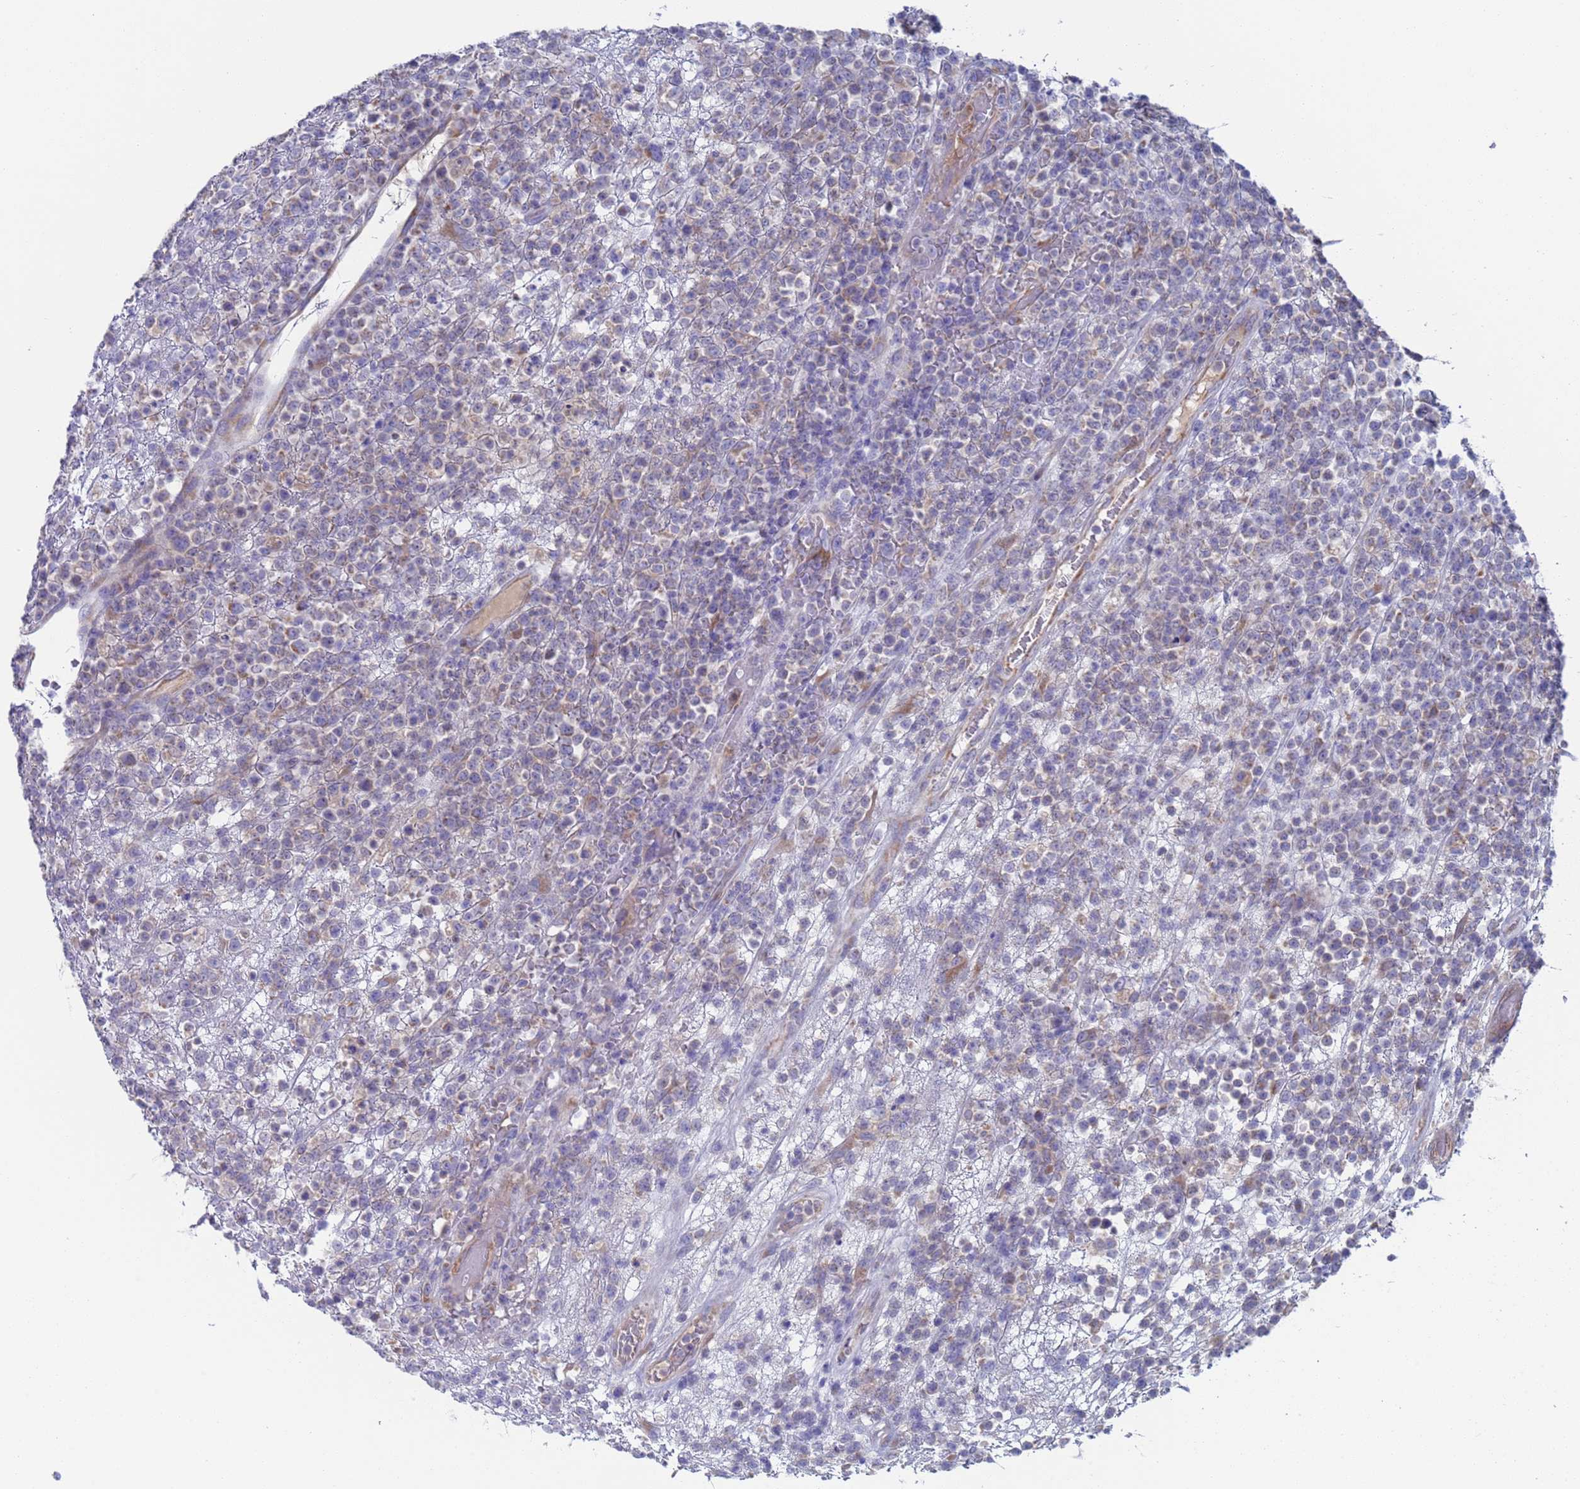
{"staining": {"intensity": "negative", "quantity": "none", "location": "none"}, "tissue": "lymphoma", "cell_type": "Tumor cells", "image_type": "cancer", "snomed": [{"axis": "morphology", "description": "Malignant lymphoma, non-Hodgkin's type, High grade"}, {"axis": "topography", "description": "Colon"}], "caption": "IHC photomicrograph of neoplastic tissue: malignant lymphoma, non-Hodgkin's type (high-grade) stained with DAB exhibits no significant protein staining in tumor cells.", "gene": "PET117", "patient": {"sex": "female", "age": 53}}